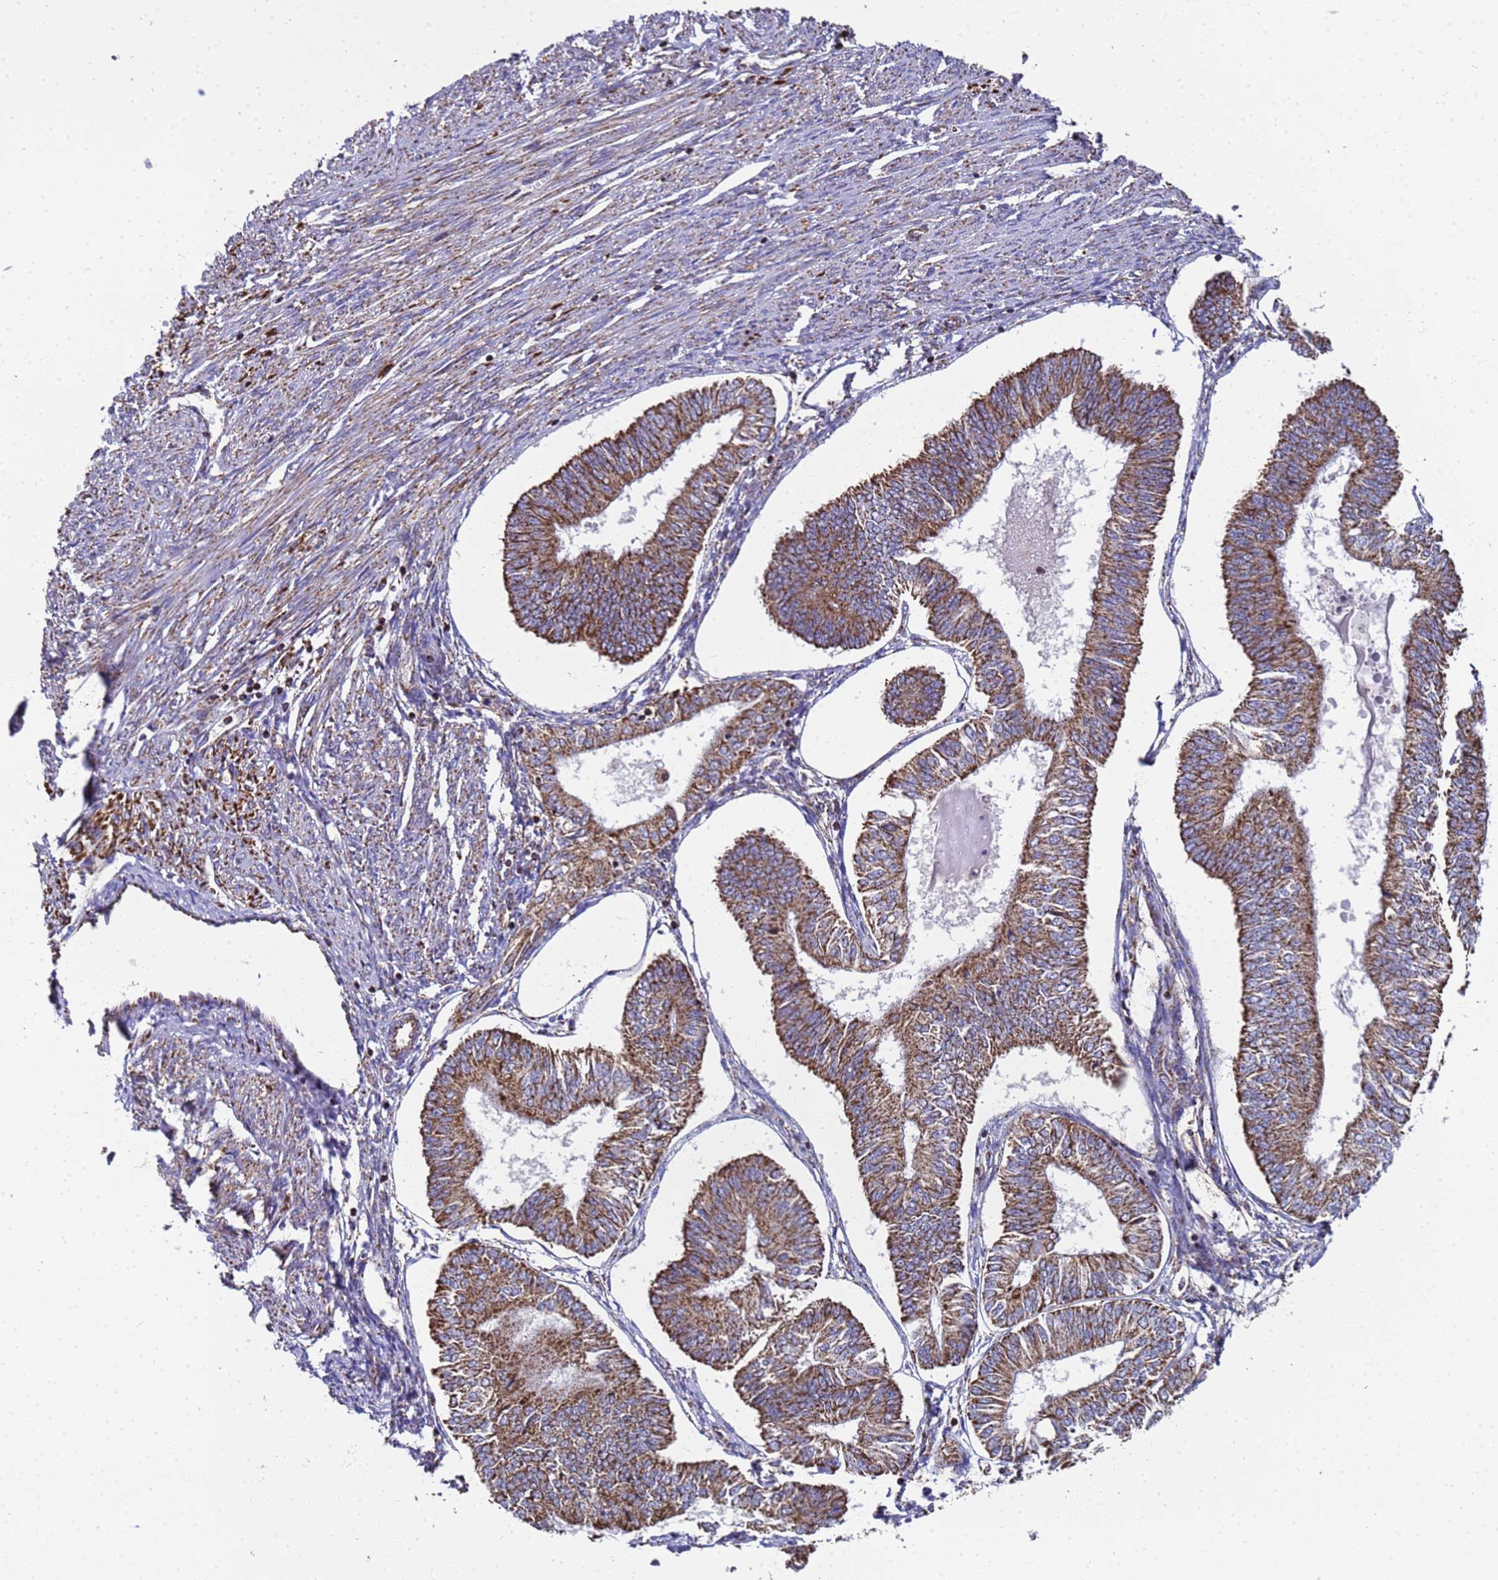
{"staining": {"intensity": "moderate", "quantity": ">75%", "location": "cytoplasmic/membranous"}, "tissue": "endometrial cancer", "cell_type": "Tumor cells", "image_type": "cancer", "snomed": [{"axis": "morphology", "description": "Adenocarcinoma, NOS"}, {"axis": "topography", "description": "Endometrium"}], "caption": "Human endometrial cancer (adenocarcinoma) stained with a protein marker shows moderate staining in tumor cells.", "gene": "MRPS12", "patient": {"sex": "female", "age": 58}}